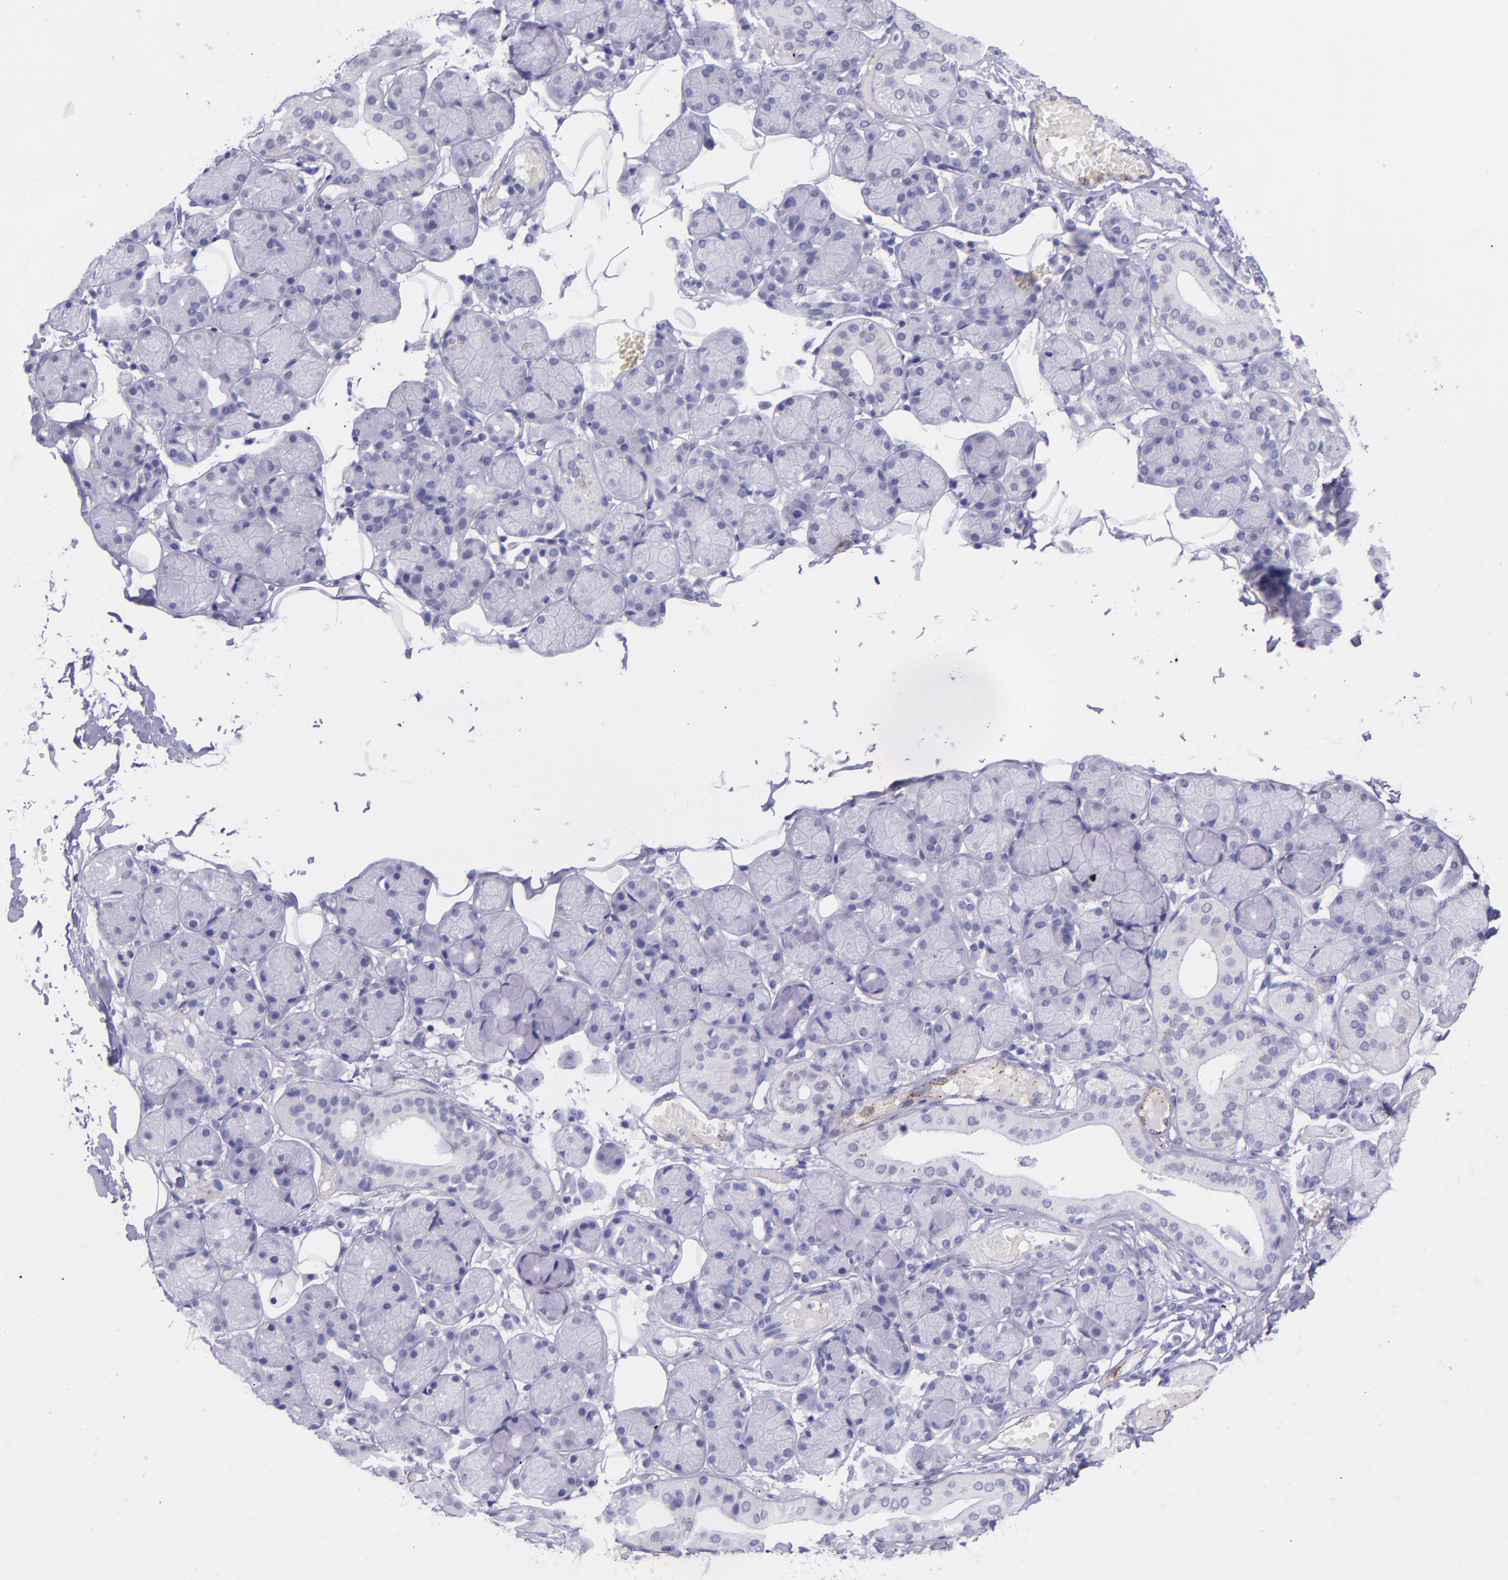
{"staining": {"intensity": "negative", "quantity": "none", "location": "none"}, "tissue": "salivary gland", "cell_type": "Glandular cells", "image_type": "normal", "snomed": [{"axis": "morphology", "description": "Normal tissue, NOS"}, {"axis": "topography", "description": "Salivary gland"}], "caption": "The IHC histopathology image has no significant expression in glandular cells of salivary gland. Nuclei are stained in blue.", "gene": "SELE", "patient": {"sex": "male", "age": 54}}